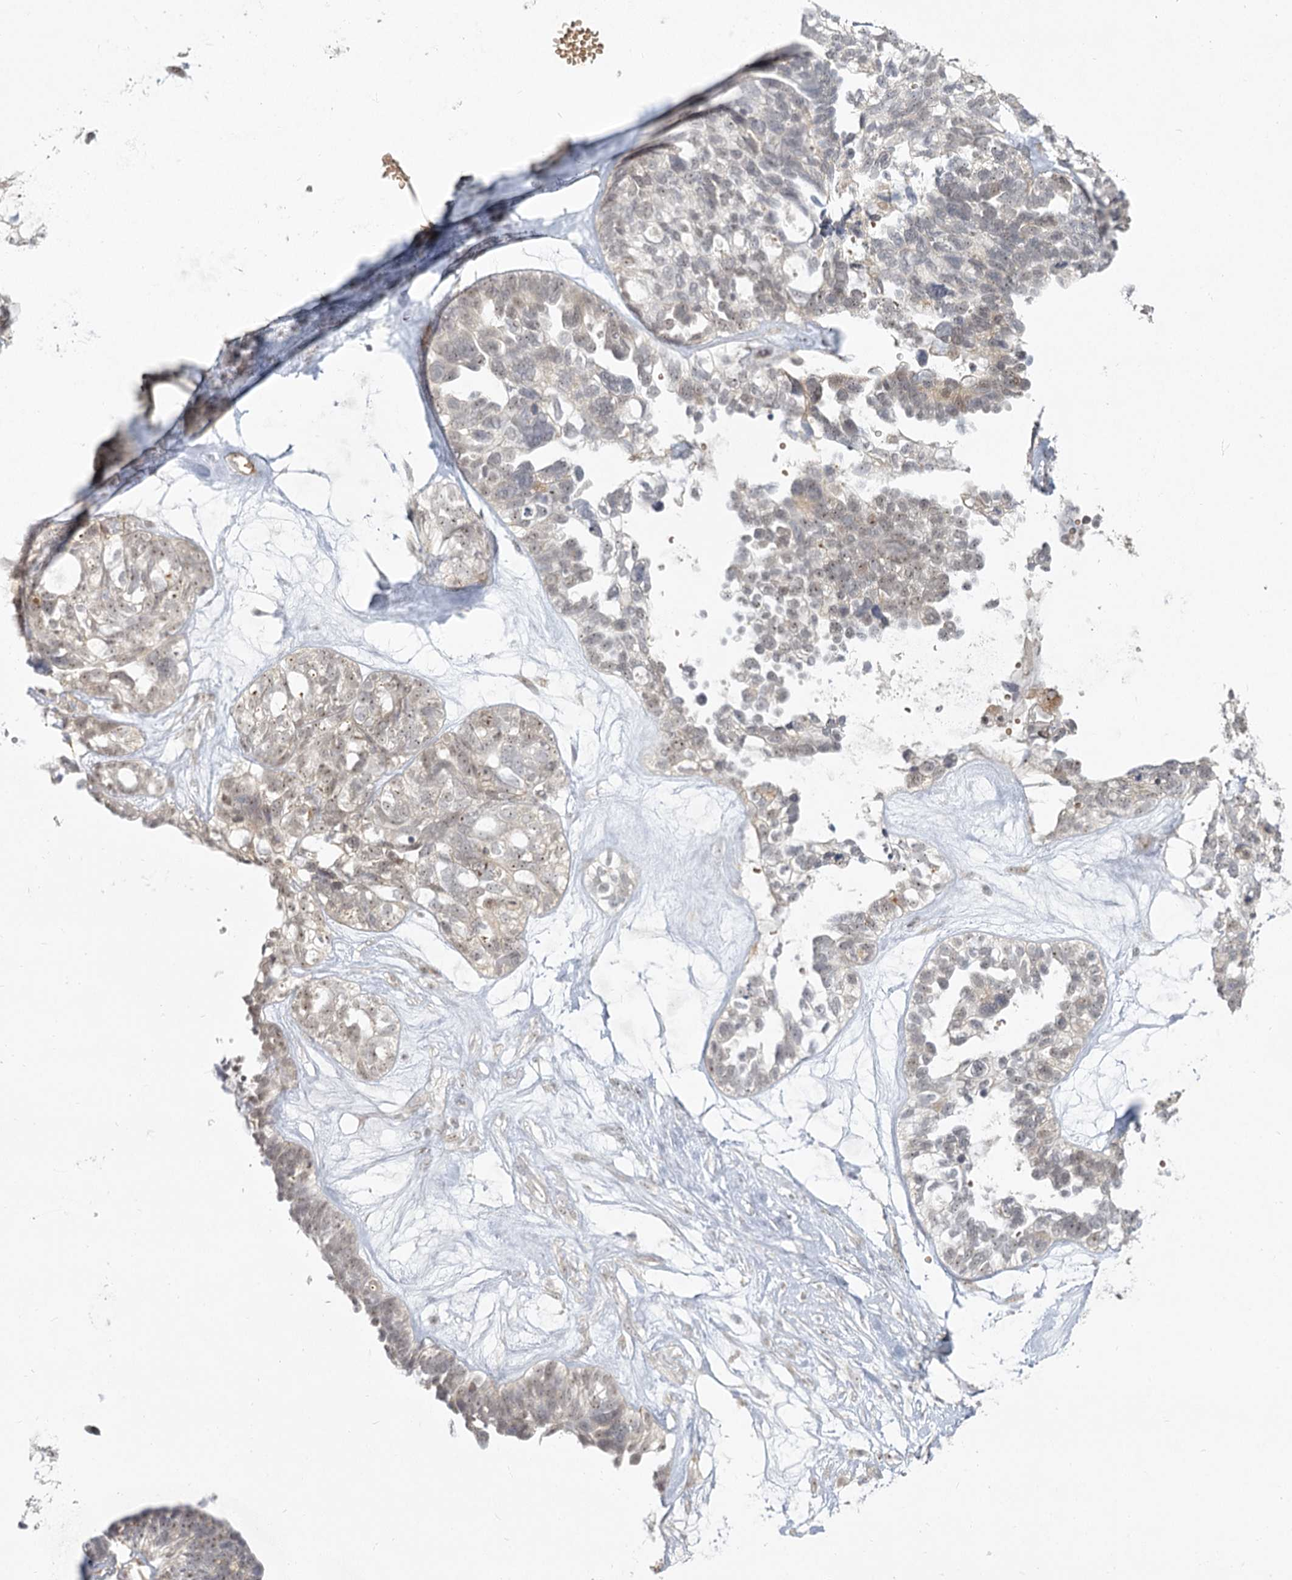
{"staining": {"intensity": "weak", "quantity": "25%-75%", "location": "nuclear"}, "tissue": "ovarian cancer", "cell_type": "Tumor cells", "image_type": "cancer", "snomed": [{"axis": "morphology", "description": "Cystadenocarcinoma, serous, NOS"}, {"axis": "topography", "description": "Ovary"}], "caption": "Immunohistochemistry (DAB (3,3'-diaminobenzidine)) staining of human ovarian serous cystadenocarcinoma displays weak nuclear protein expression in about 25%-75% of tumor cells. (DAB = brown stain, brightfield microscopy at high magnification).", "gene": "EXOSC7", "patient": {"sex": "female", "age": 79}}